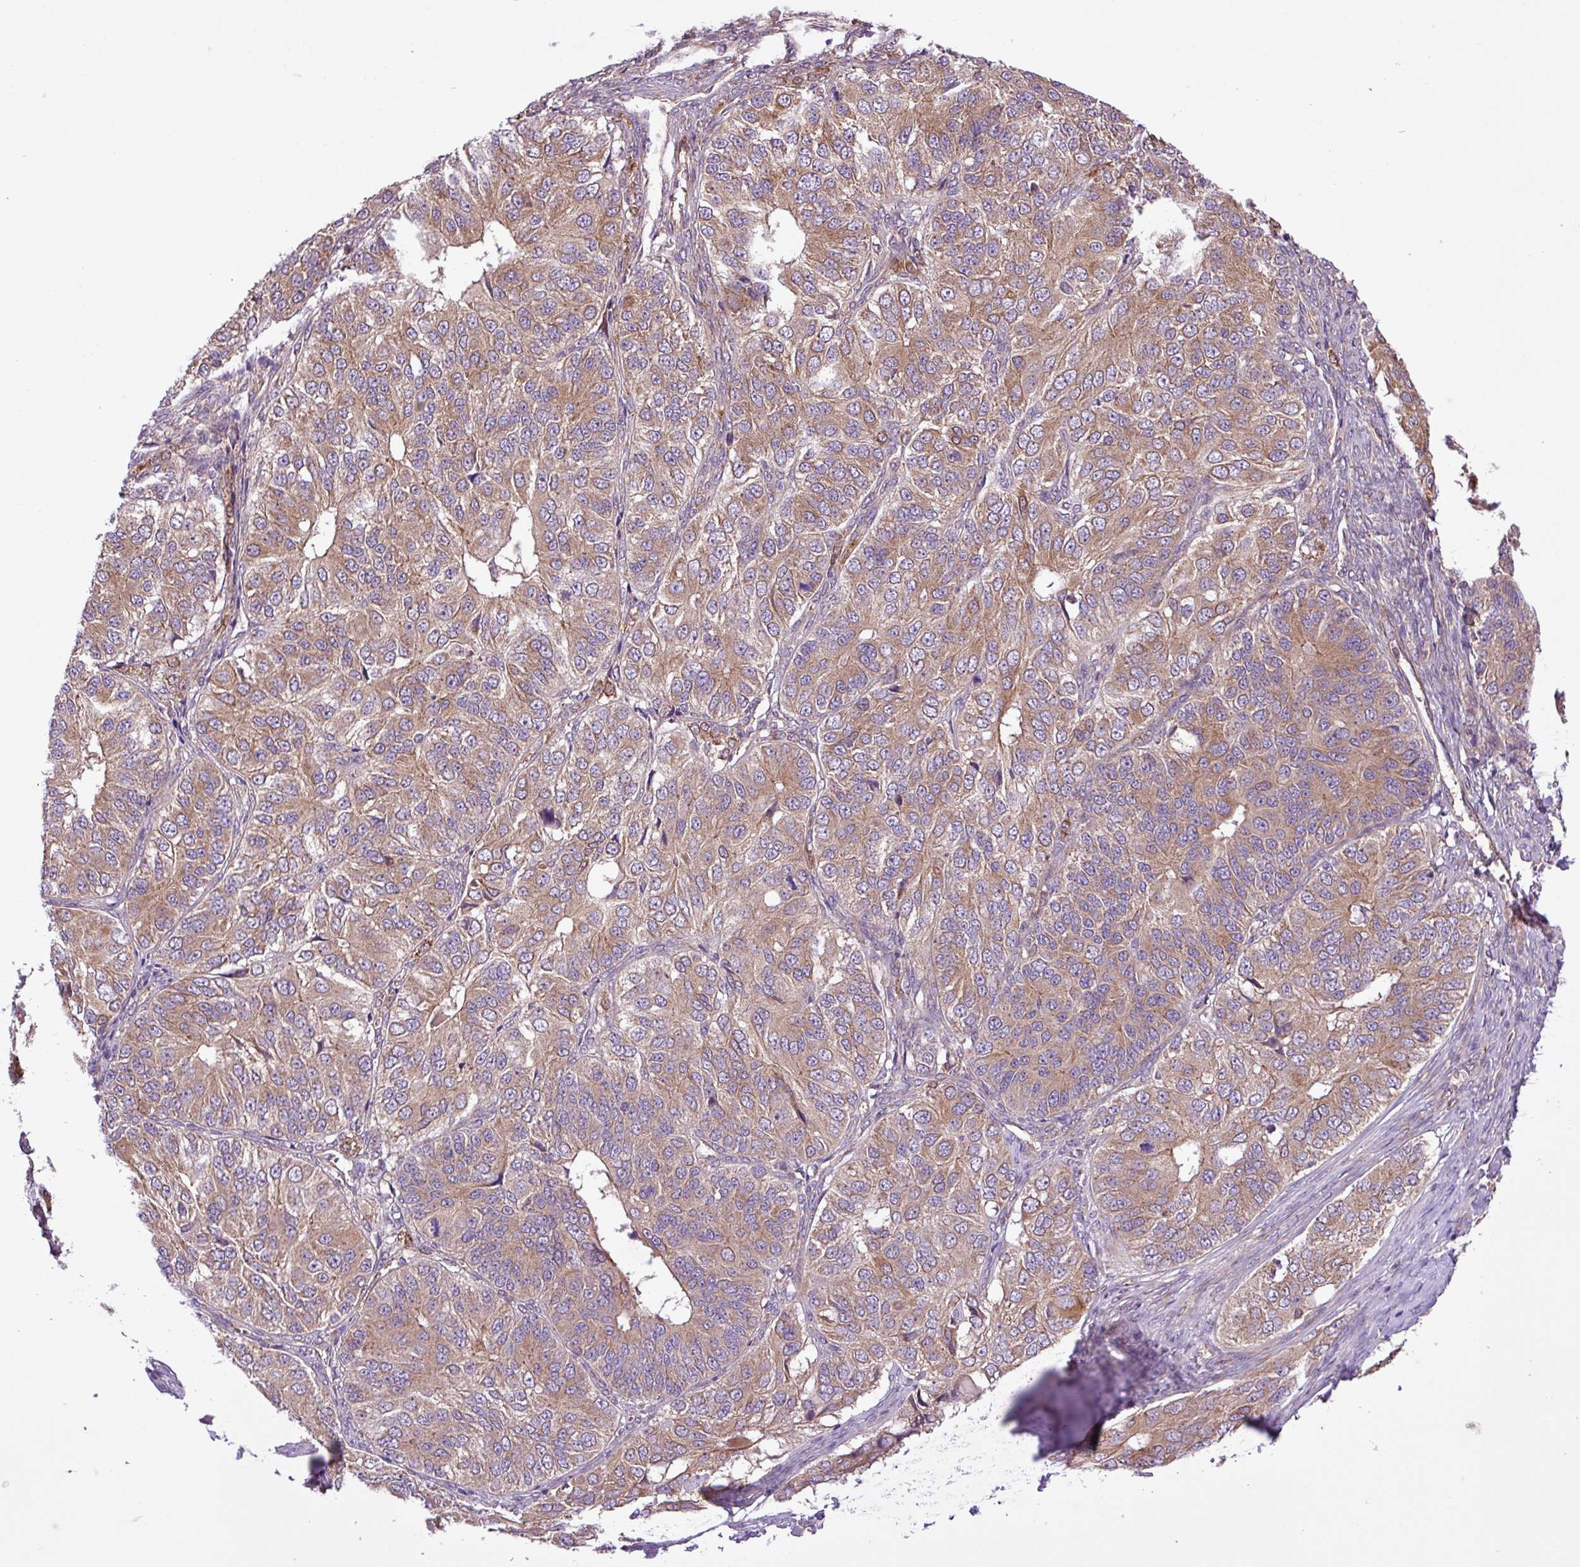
{"staining": {"intensity": "moderate", "quantity": ">75%", "location": "cytoplasmic/membranous"}, "tissue": "ovarian cancer", "cell_type": "Tumor cells", "image_type": "cancer", "snomed": [{"axis": "morphology", "description": "Carcinoma, endometroid"}, {"axis": "topography", "description": "Ovary"}], "caption": "Protein staining of ovarian cancer tissue reveals moderate cytoplasmic/membranous staining in approximately >75% of tumor cells. (DAB (3,3'-diaminobenzidine) IHC, brown staining for protein, blue staining for nuclei).", "gene": "TIMM10B", "patient": {"sex": "female", "age": 51}}